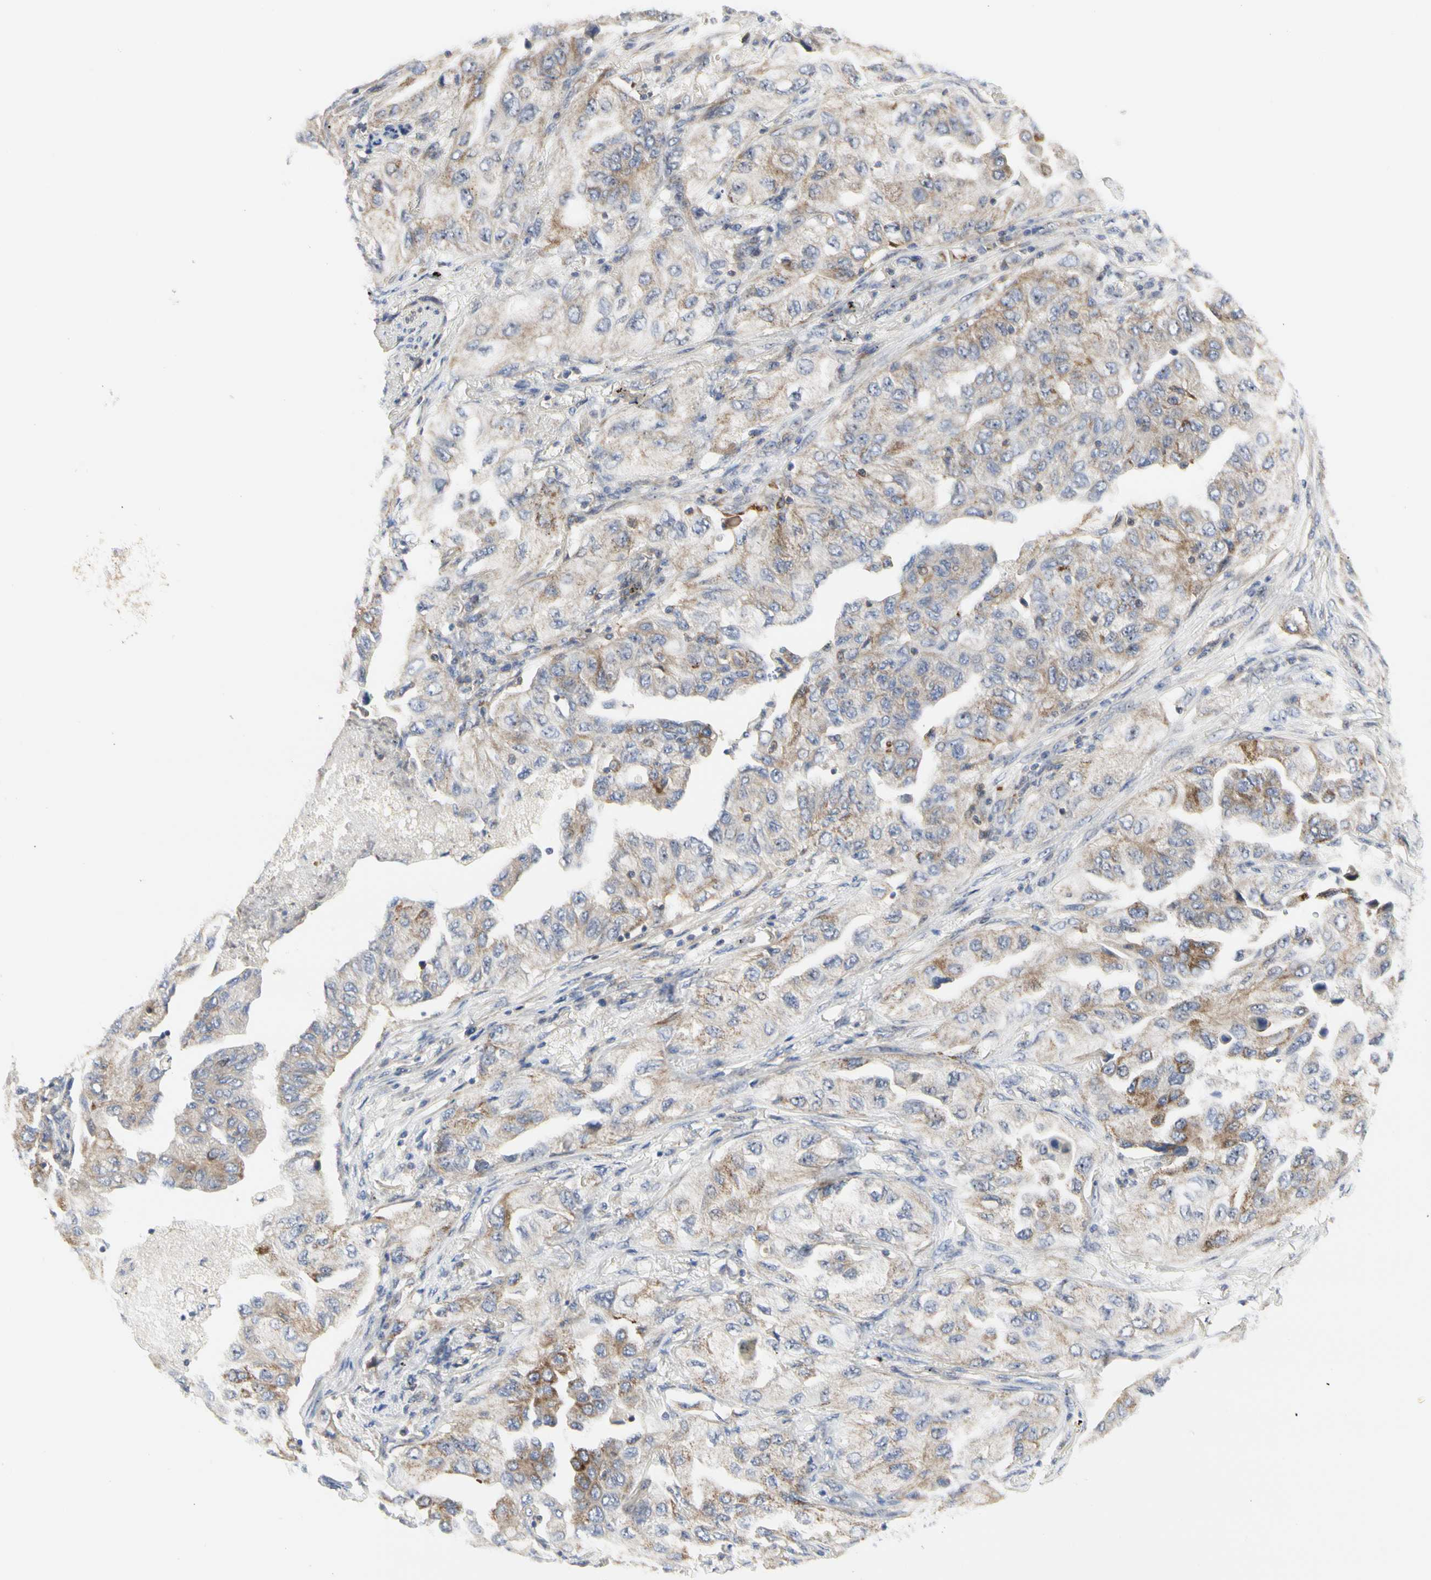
{"staining": {"intensity": "moderate", "quantity": "25%-75%", "location": "cytoplasmic/membranous"}, "tissue": "lung cancer", "cell_type": "Tumor cells", "image_type": "cancer", "snomed": [{"axis": "morphology", "description": "Adenocarcinoma, NOS"}, {"axis": "topography", "description": "Lung"}], "caption": "Immunohistochemical staining of human adenocarcinoma (lung) exhibits medium levels of moderate cytoplasmic/membranous expression in about 25%-75% of tumor cells.", "gene": "SHANK2", "patient": {"sex": "female", "age": 65}}